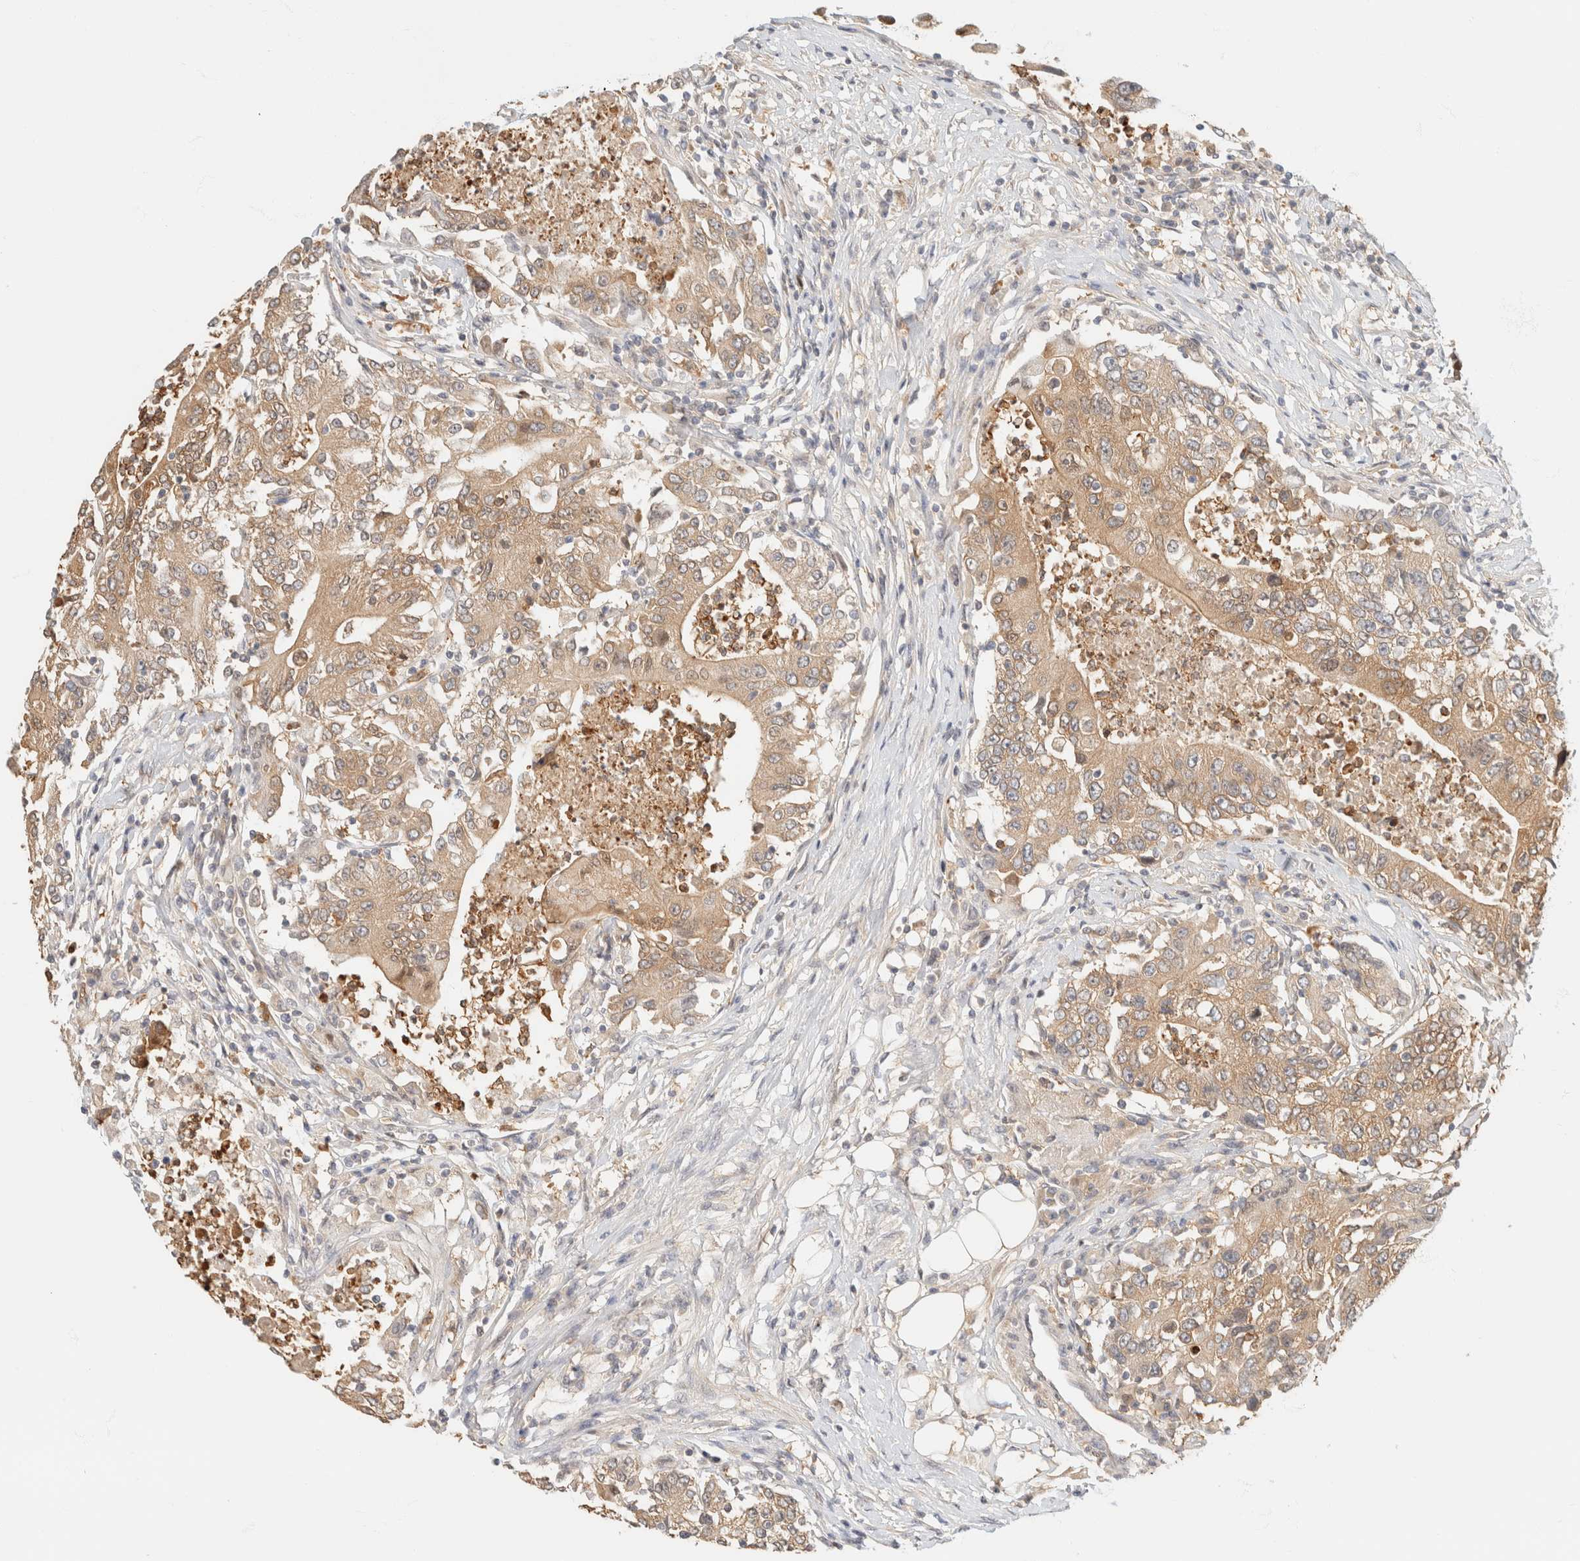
{"staining": {"intensity": "moderate", "quantity": ">75%", "location": "cytoplasmic/membranous"}, "tissue": "colorectal cancer", "cell_type": "Tumor cells", "image_type": "cancer", "snomed": [{"axis": "morphology", "description": "Adenocarcinoma, NOS"}, {"axis": "topography", "description": "Colon"}], "caption": "Brown immunohistochemical staining in human adenocarcinoma (colorectal) reveals moderate cytoplasmic/membranous expression in about >75% of tumor cells.", "gene": "GPI", "patient": {"sex": "female", "age": 77}}